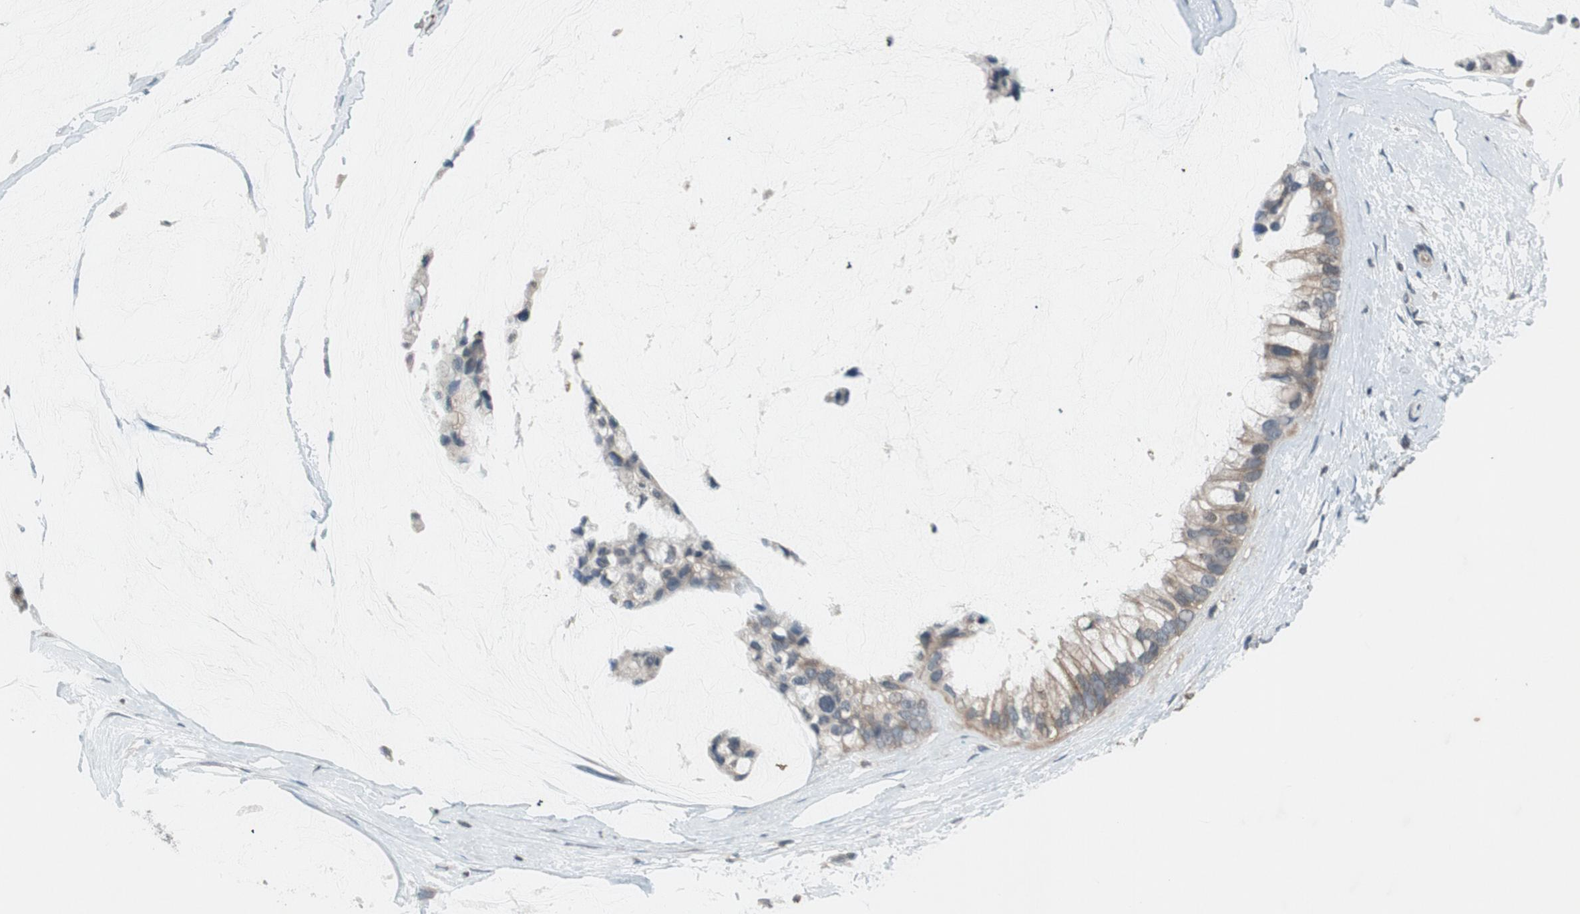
{"staining": {"intensity": "weak", "quantity": ">75%", "location": "cytoplasmic/membranous"}, "tissue": "ovarian cancer", "cell_type": "Tumor cells", "image_type": "cancer", "snomed": [{"axis": "morphology", "description": "Cystadenocarcinoma, mucinous, NOS"}, {"axis": "topography", "description": "Ovary"}], "caption": "Ovarian cancer tissue exhibits weak cytoplasmic/membranous expression in about >75% of tumor cells, visualized by immunohistochemistry. The staining was performed using DAB to visualize the protein expression in brown, while the nuclei were stained in blue with hematoxylin (Magnification: 20x).", "gene": "GYPC", "patient": {"sex": "female", "age": 39}}